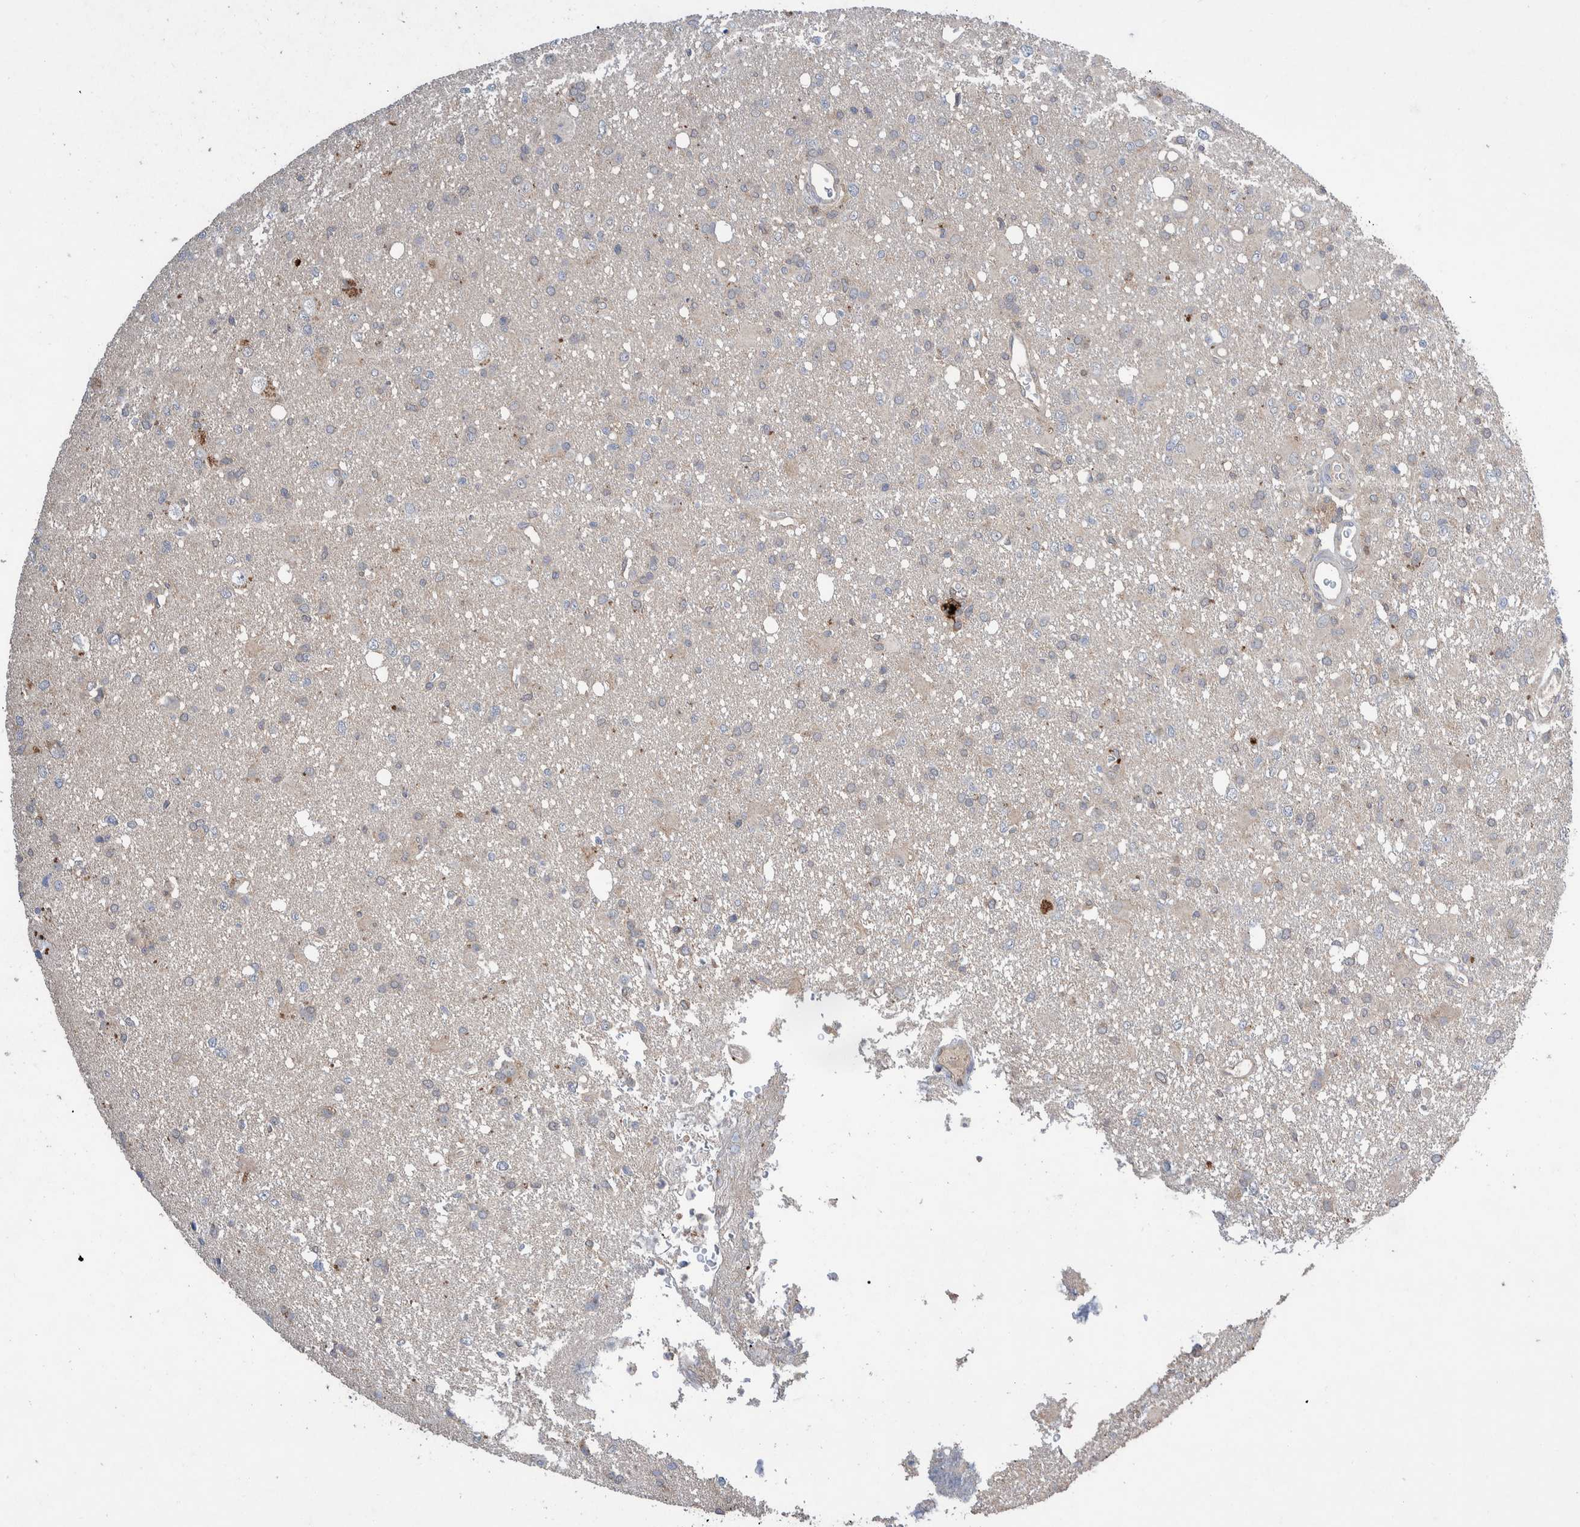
{"staining": {"intensity": "negative", "quantity": "none", "location": "none"}, "tissue": "glioma", "cell_type": "Tumor cells", "image_type": "cancer", "snomed": [{"axis": "morphology", "description": "Glioma, malignant, High grade"}, {"axis": "topography", "description": "Brain"}], "caption": "This is a image of IHC staining of glioma, which shows no expression in tumor cells.", "gene": "PLPBP", "patient": {"sex": "female", "age": 57}}